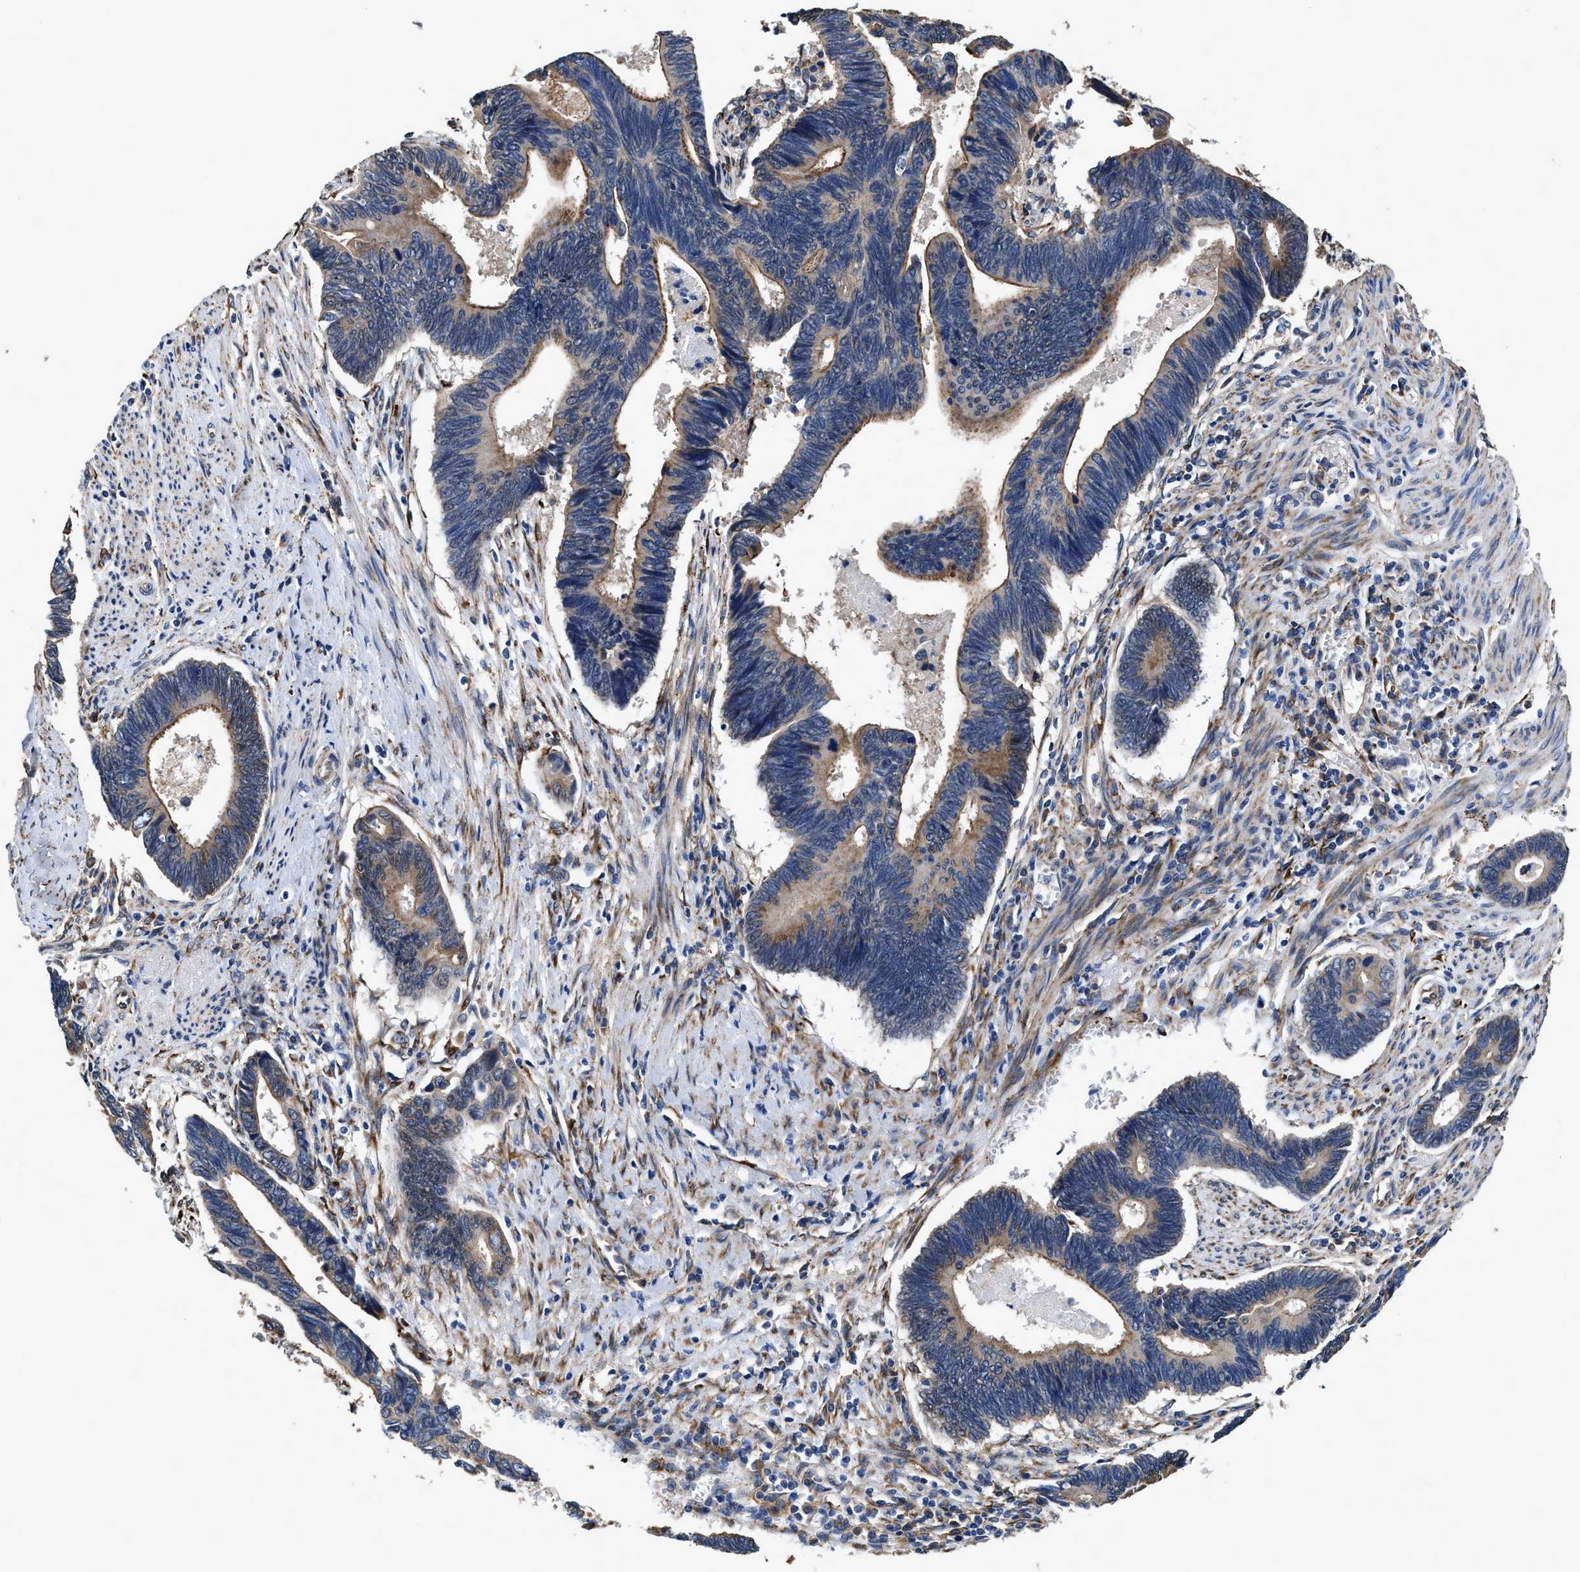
{"staining": {"intensity": "moderate", "quantity": "25%-75%", "location": "cytoplasmic/membranous"}, "tissue": "pancreatic cancer", "cell_type": "Tumor cells", "image_type": "cancer", "snomed": [{"axis": "morphology", "description": "Adenocarcinoma, NOS"}, {"axis": "topography", "description": "Pancreas"}], "caption": "There is medium levels of moderate cytoplasmic/membranous staining in tumor cells of pancreatic cancer (adenocarcinoma), as demonstrated by immunohistochemical staining (brown color).", "gene": "IDNK", "patient": {"sex": "female", "age": 70}}